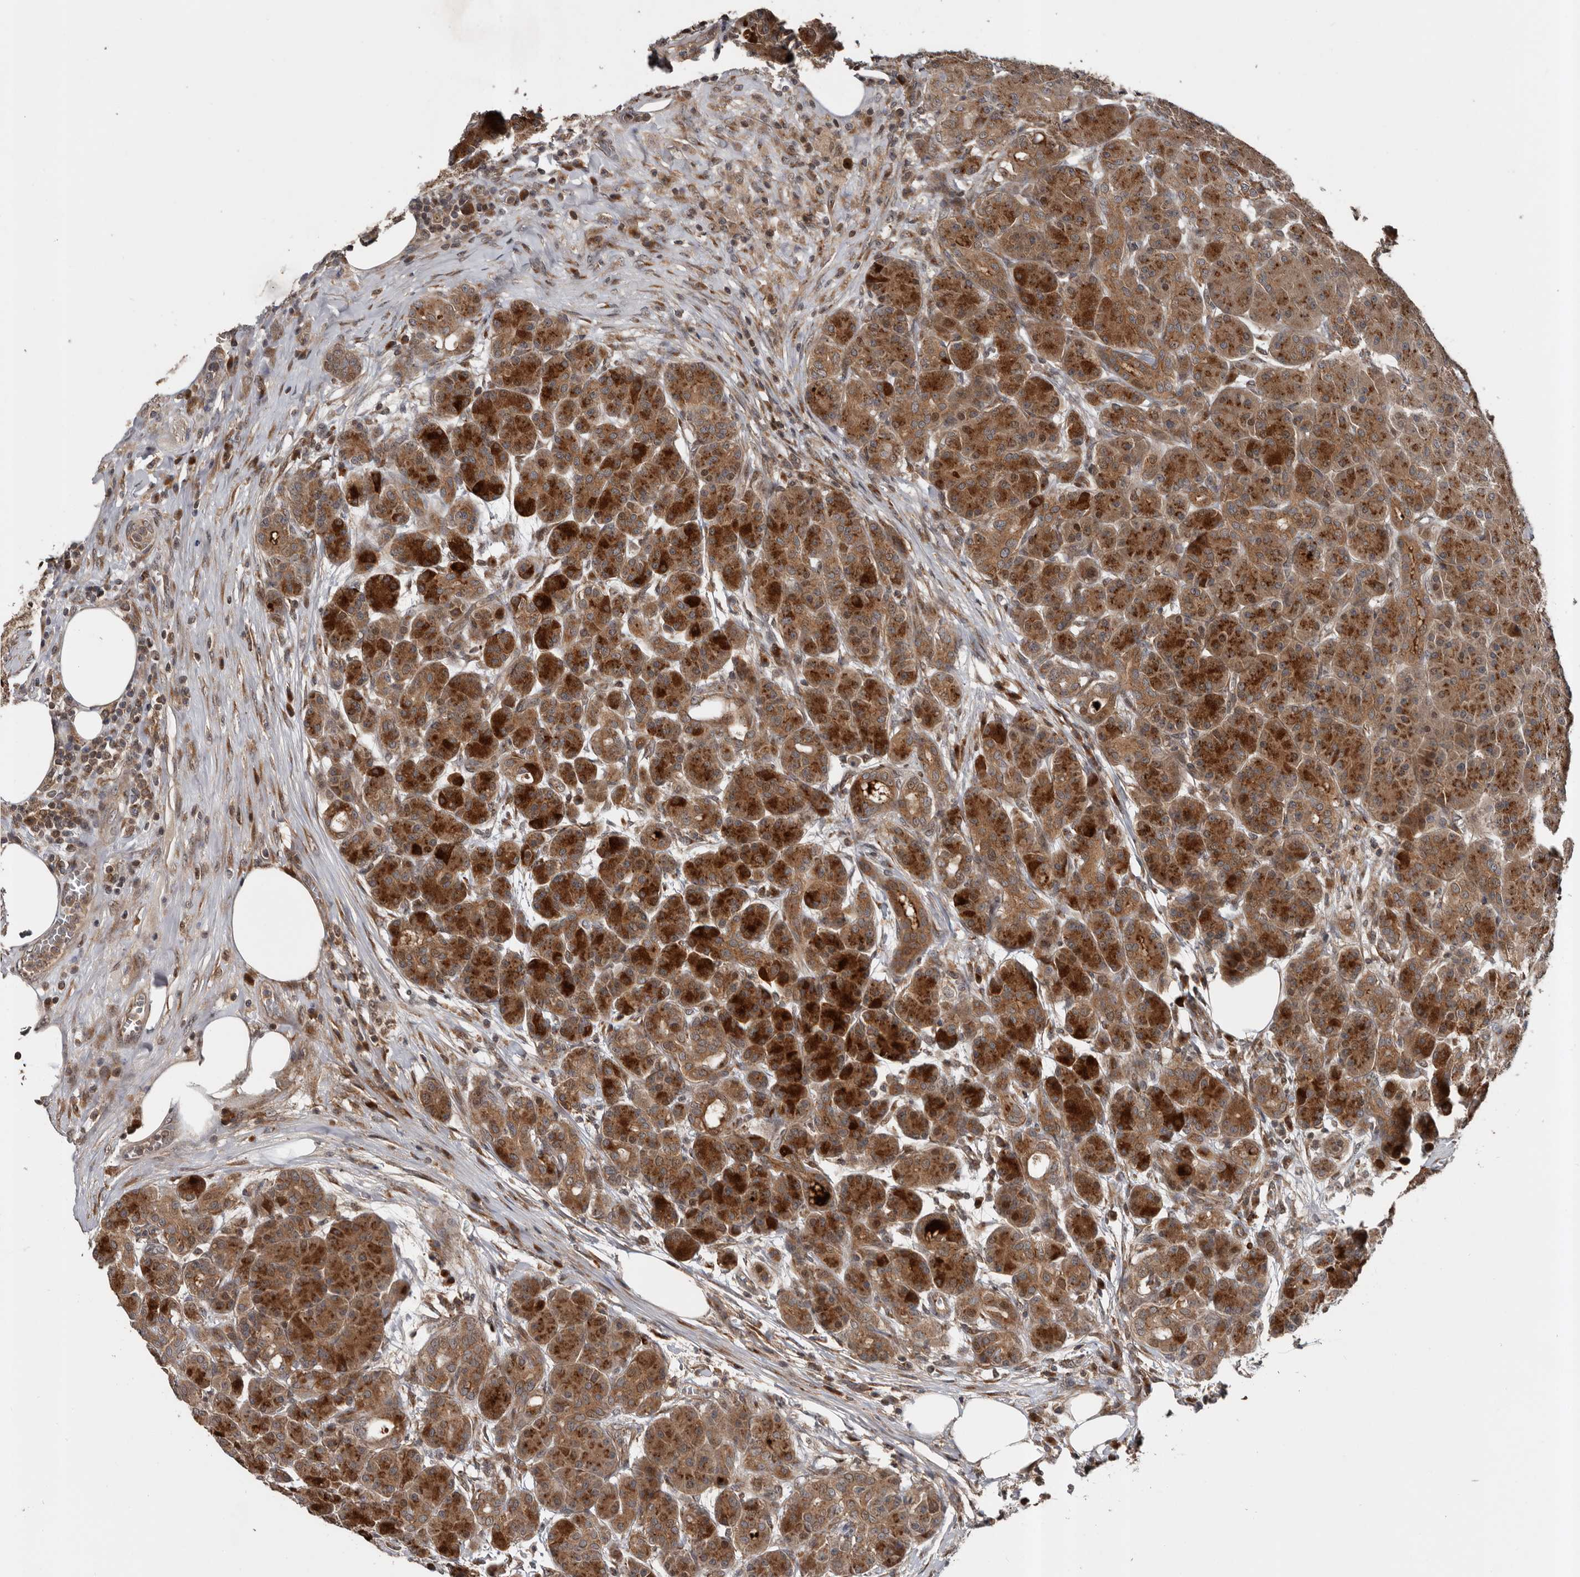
{"staining": {"intensity": "strong", "quantity": ">75%", "location": "cytoplasmic/membranous"}, "tissue": "pancreas", "cell_type": "Exocrine glandular cells", "image_type": "normal", "snomed": [{"axis": "morphology", "description": "Normal tissue, NOS"}, {"axis": "topography", "description": "Pancreas"}], "caption": "Human pancreas stained for a protein (brown) demonstrates strong cytoplasmic/membranous positive expression in approximately >75% of exocrine glandular cells.", "gene": "CCDC190", "patient": {"sex": "male", "age": 63}}